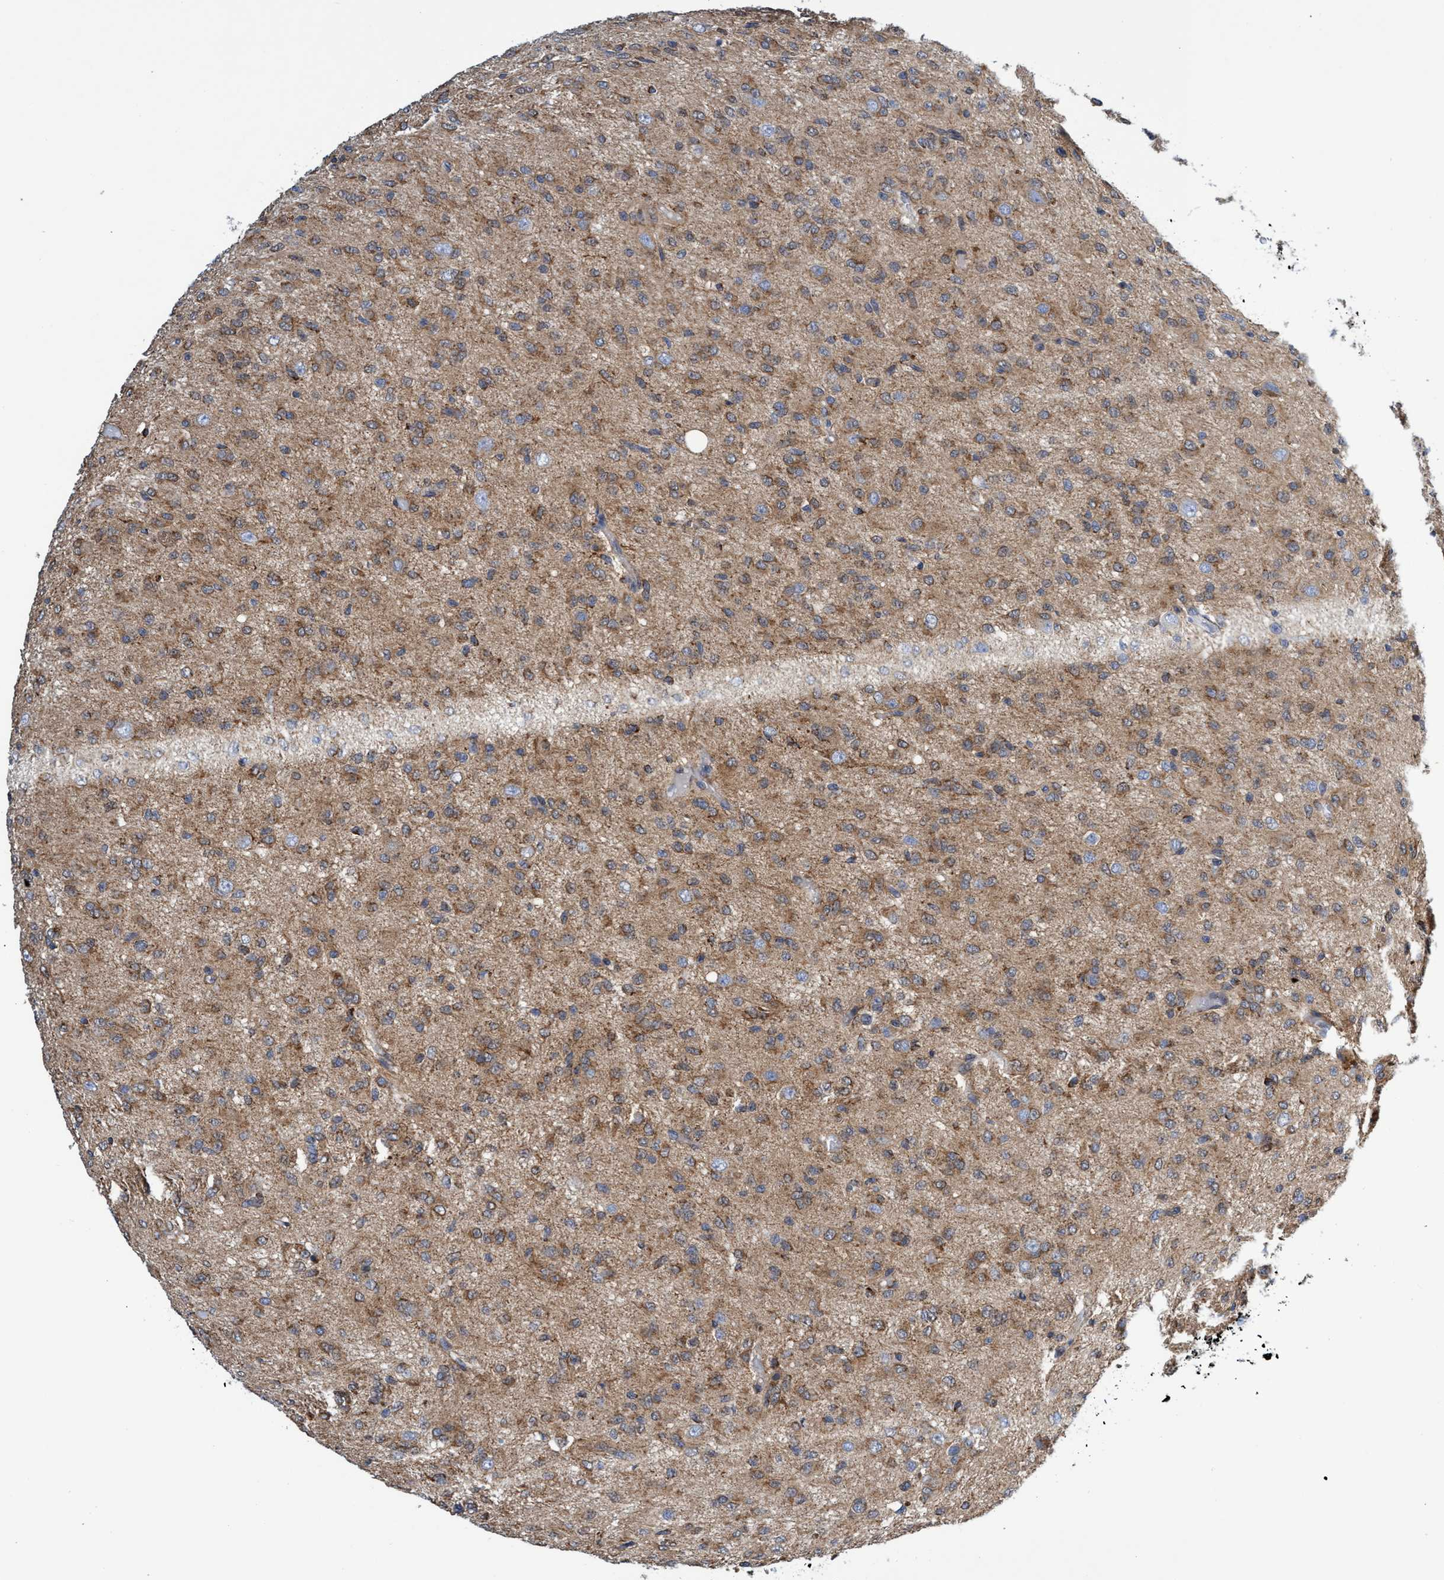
{"staining": {"intensity": "moderate", "quantity": "<25%", "location": "cytoplasmic/membranous"}, "tissue": "glioma", "cell_type": "Tumor cells", "image_type": "cancer", "snomed": [{"axis": "morphology", "description": "Glioma, malignant, High grade"}, {"axis": "topography", "description": "Brain"}], "caption": "Human glioma stained with a protein marker displays moderate staining in tumor cells.", "gene": "CRYZ", "patient": {"sex": "female", "age": 59}}